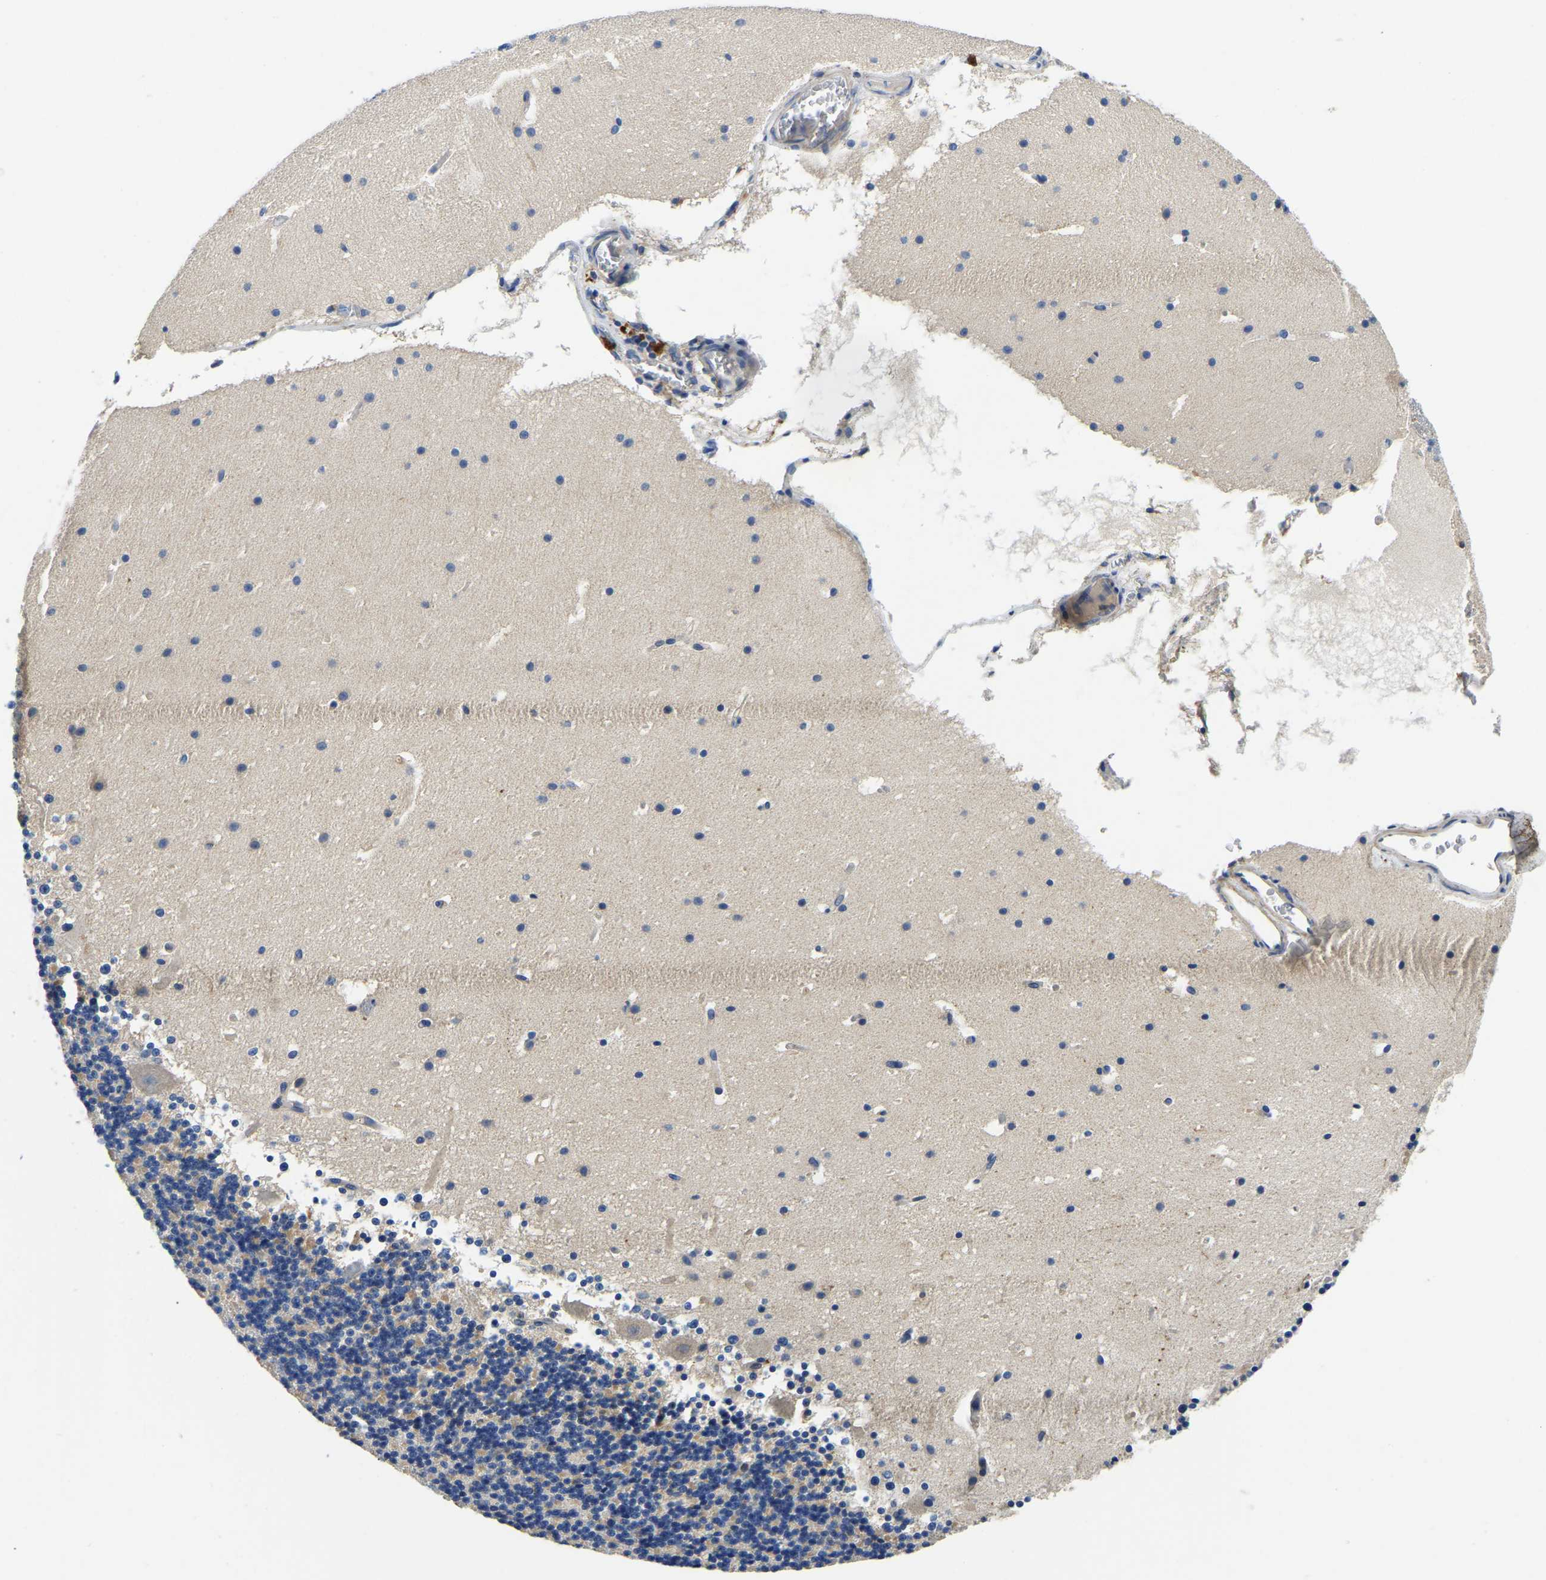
{"staining": {"intensity": "weak", "quantity": "<25%", "location": "cytoplasmic/membranous"}, "tissue": "cerebellum", "cell_type": "Cells in granular layer", "image_type": "normal", "snomed": [{"axis": "morphology", "description": "Normal tissue, NOS"}, {"axis": "topography", "description": "Cerebellum"}], "caption": "An immunohistochemistry image of normal cerebellum is shown. There is no staining in cells in granular layer of cerebellum. Nuclei are stained in blue.", "gene": "STAT2", "patient": {"sex": "male", "age": 45}}